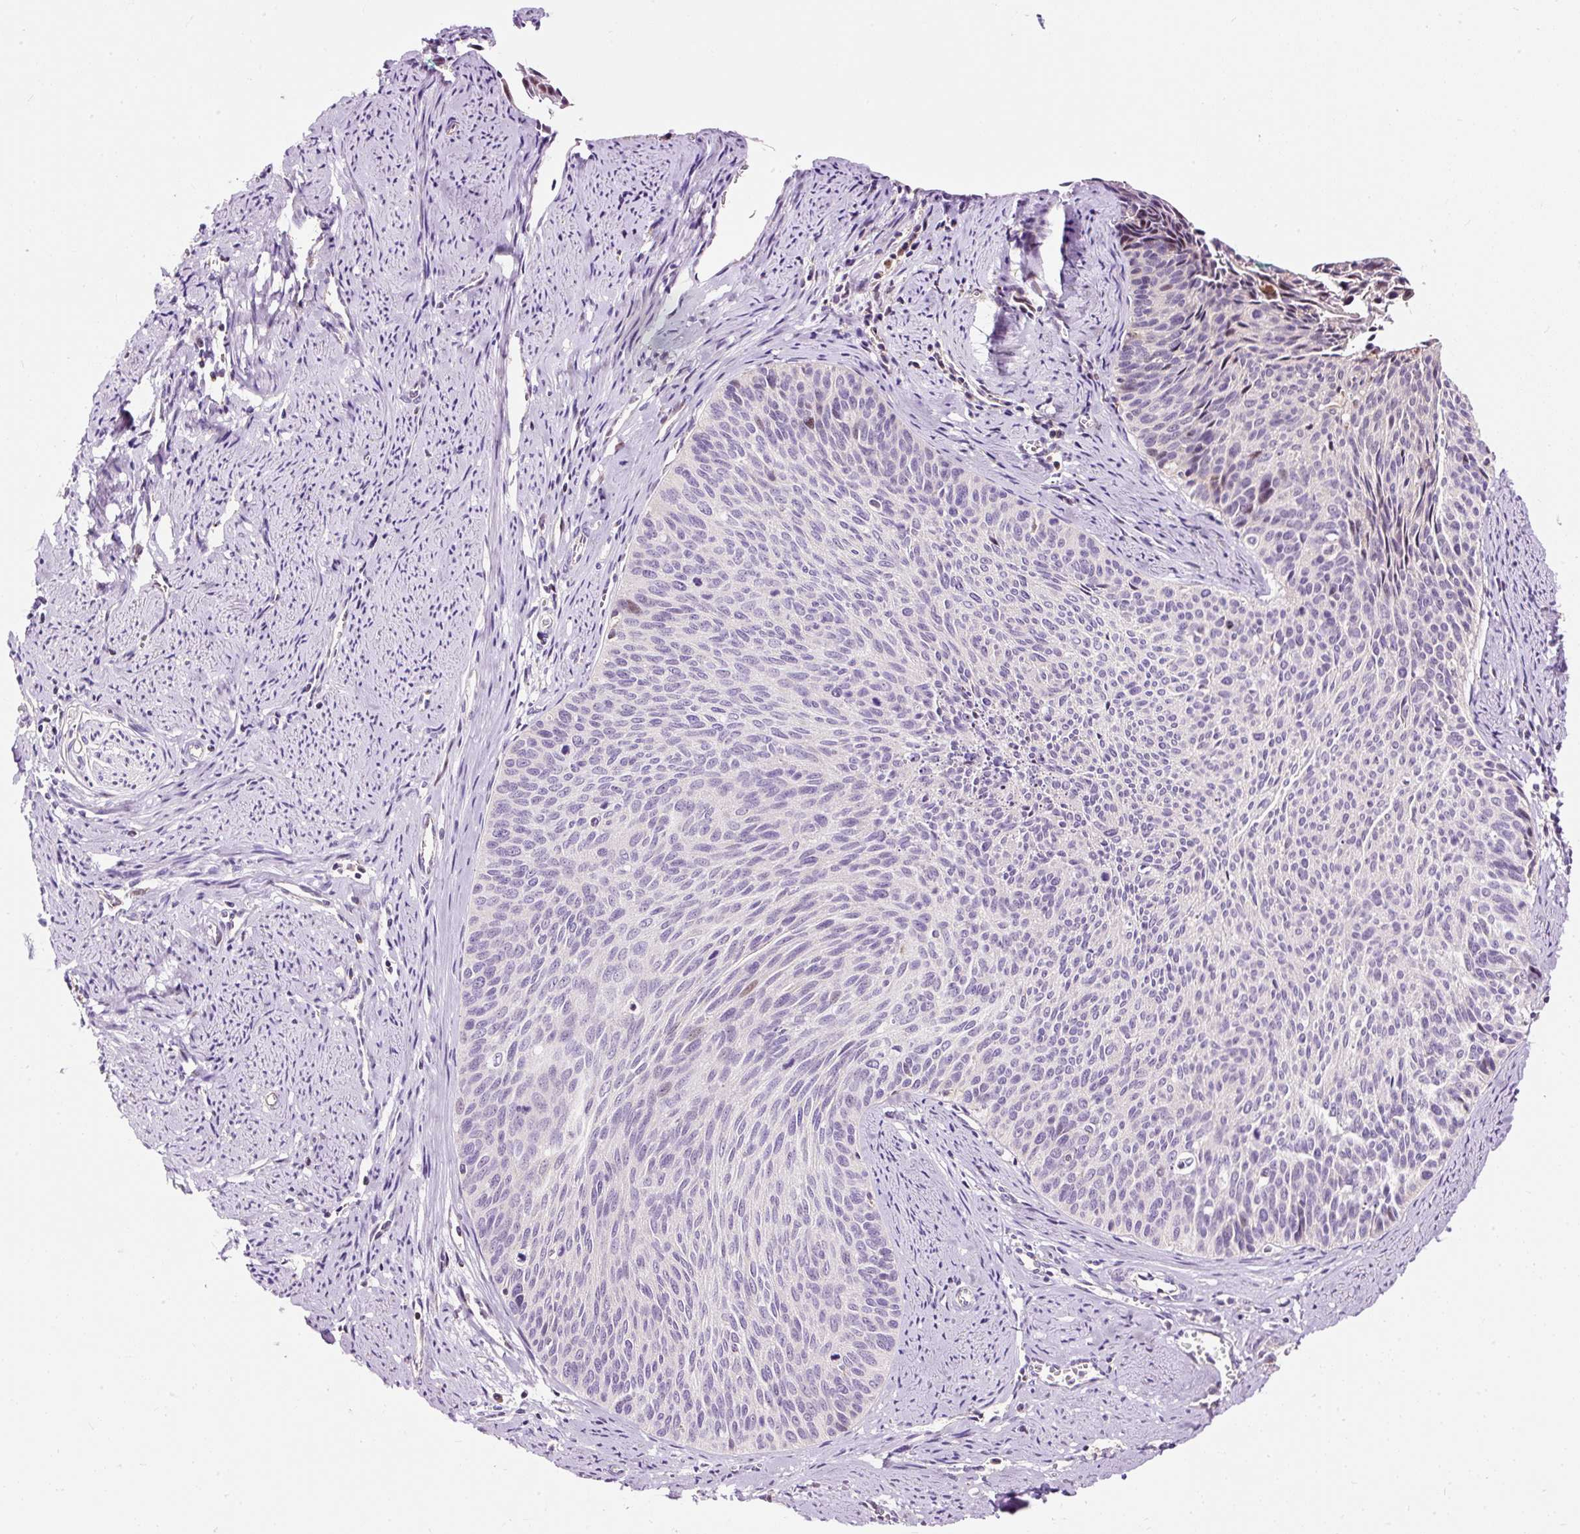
{"staining": {"intensity": "negative", "quantity": "none", "location": "none"}, "tissue": "cervical cancer", "cell_type": "Tumor cells", "image_type": "cancer", "snomed": [{"axis": "morphology", "description": "Squamous cell carcinoma, NOS"}, {"axis": "topography", "description": "Cervix"}], "caption": "A micrograph of cervical cancer stained for a protein reveals no brown staining in tumor cells. (Brightfield microscopy of DAB (3,3'-diaminobenzidine) immunohistochemistry (IHC) at high magnification).", "gene": "BOLA3", "patient": {"sex": "female", "age": 55}}